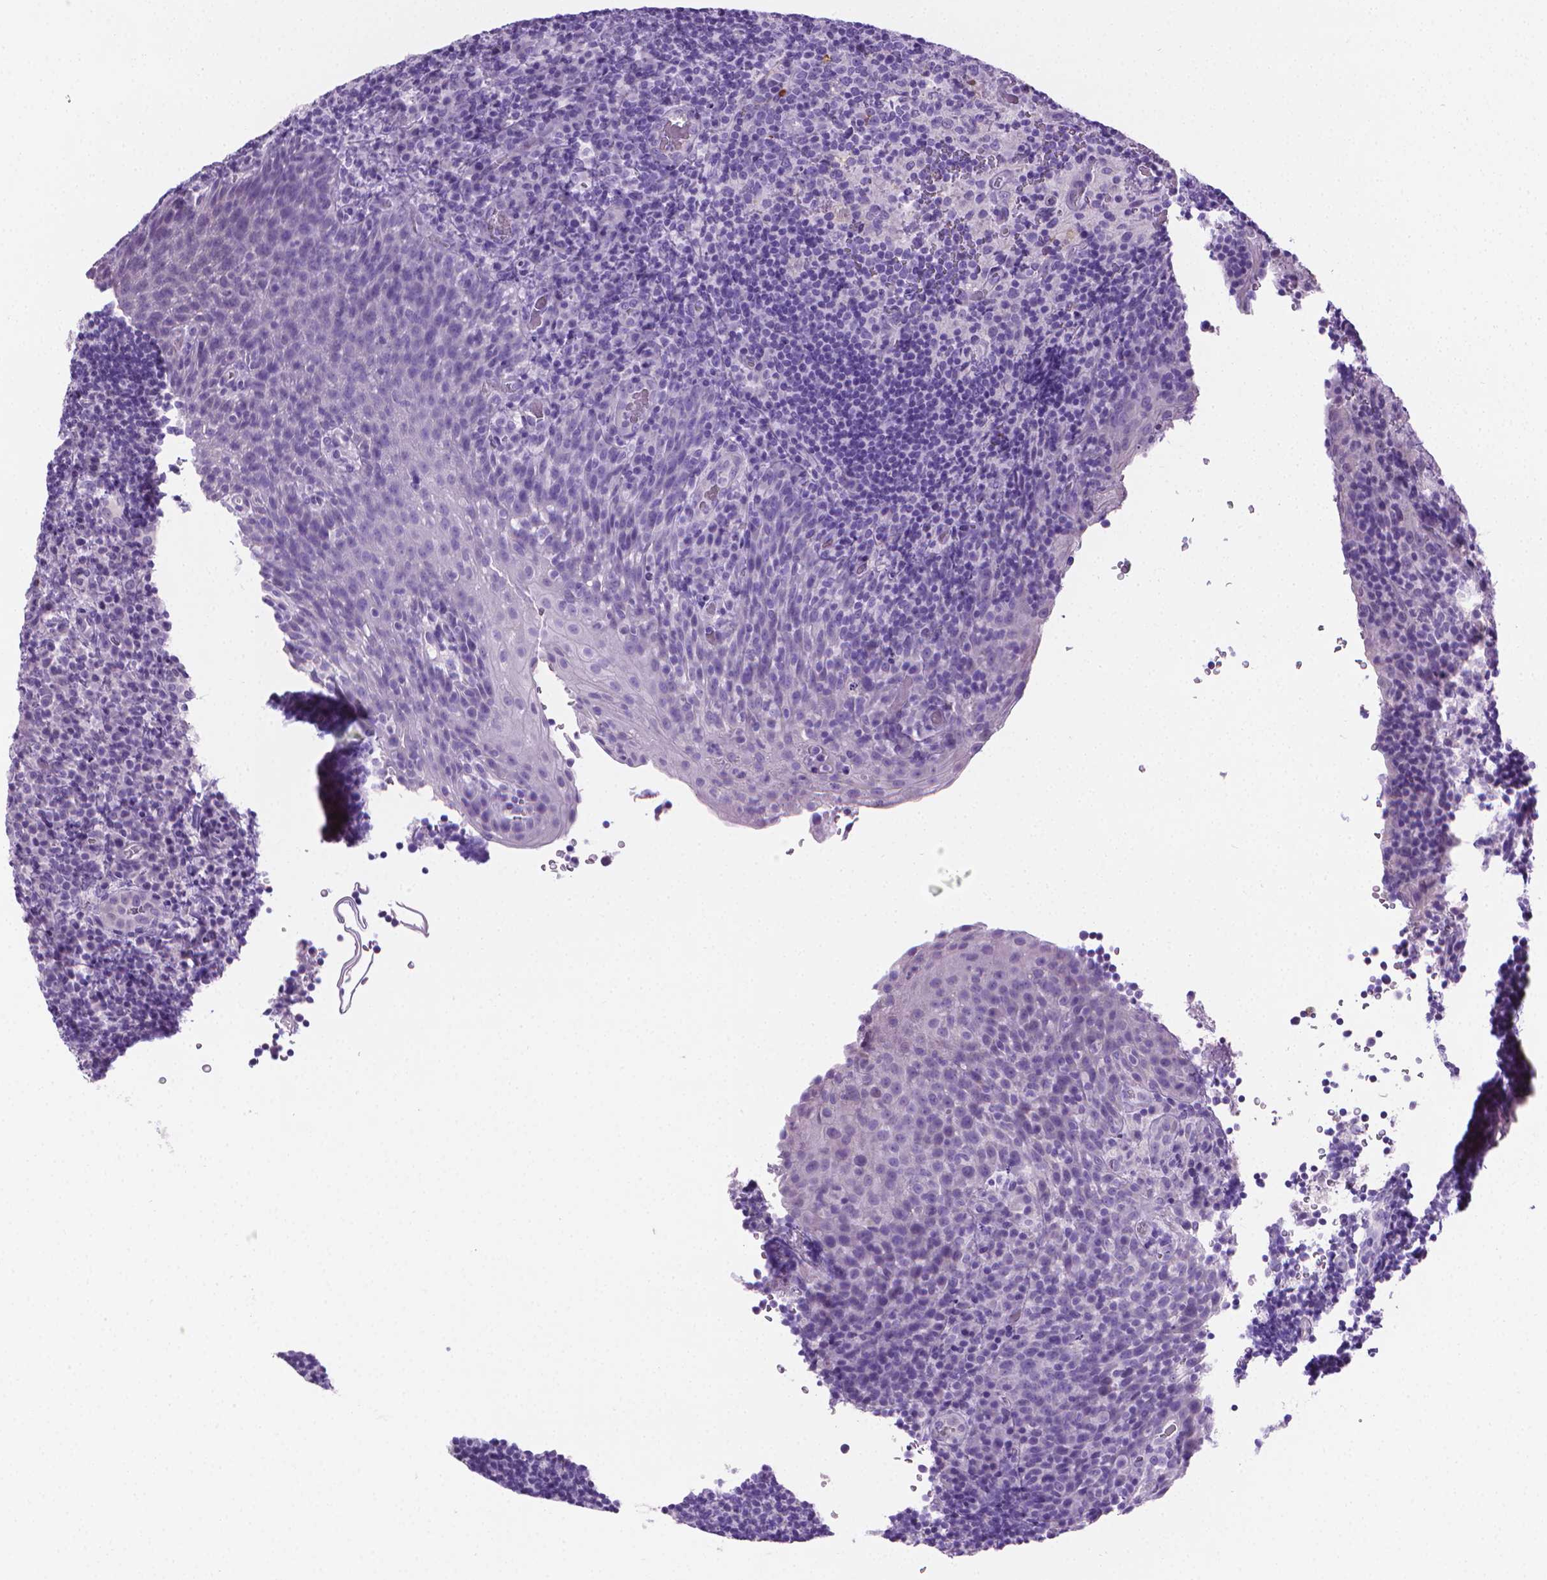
{"staining": {"intensity": "negative", "quantity": "none", "location": "none"}, "tissue": "tonsil", "cell_type": "Germinal center cells", "image_type": "normal", "snomed": [{"axis": "morphology", "description": "Normal tissue, NOS"}, {"axis": "topography", "description": "Tonsil"}], "caption": "DAB immunohistochemical staining of normal human tonsil exhibits no significant expression in germinal center cells.", "gene": "PNMA2", "patient": {"sex": "male", "age": 17}}